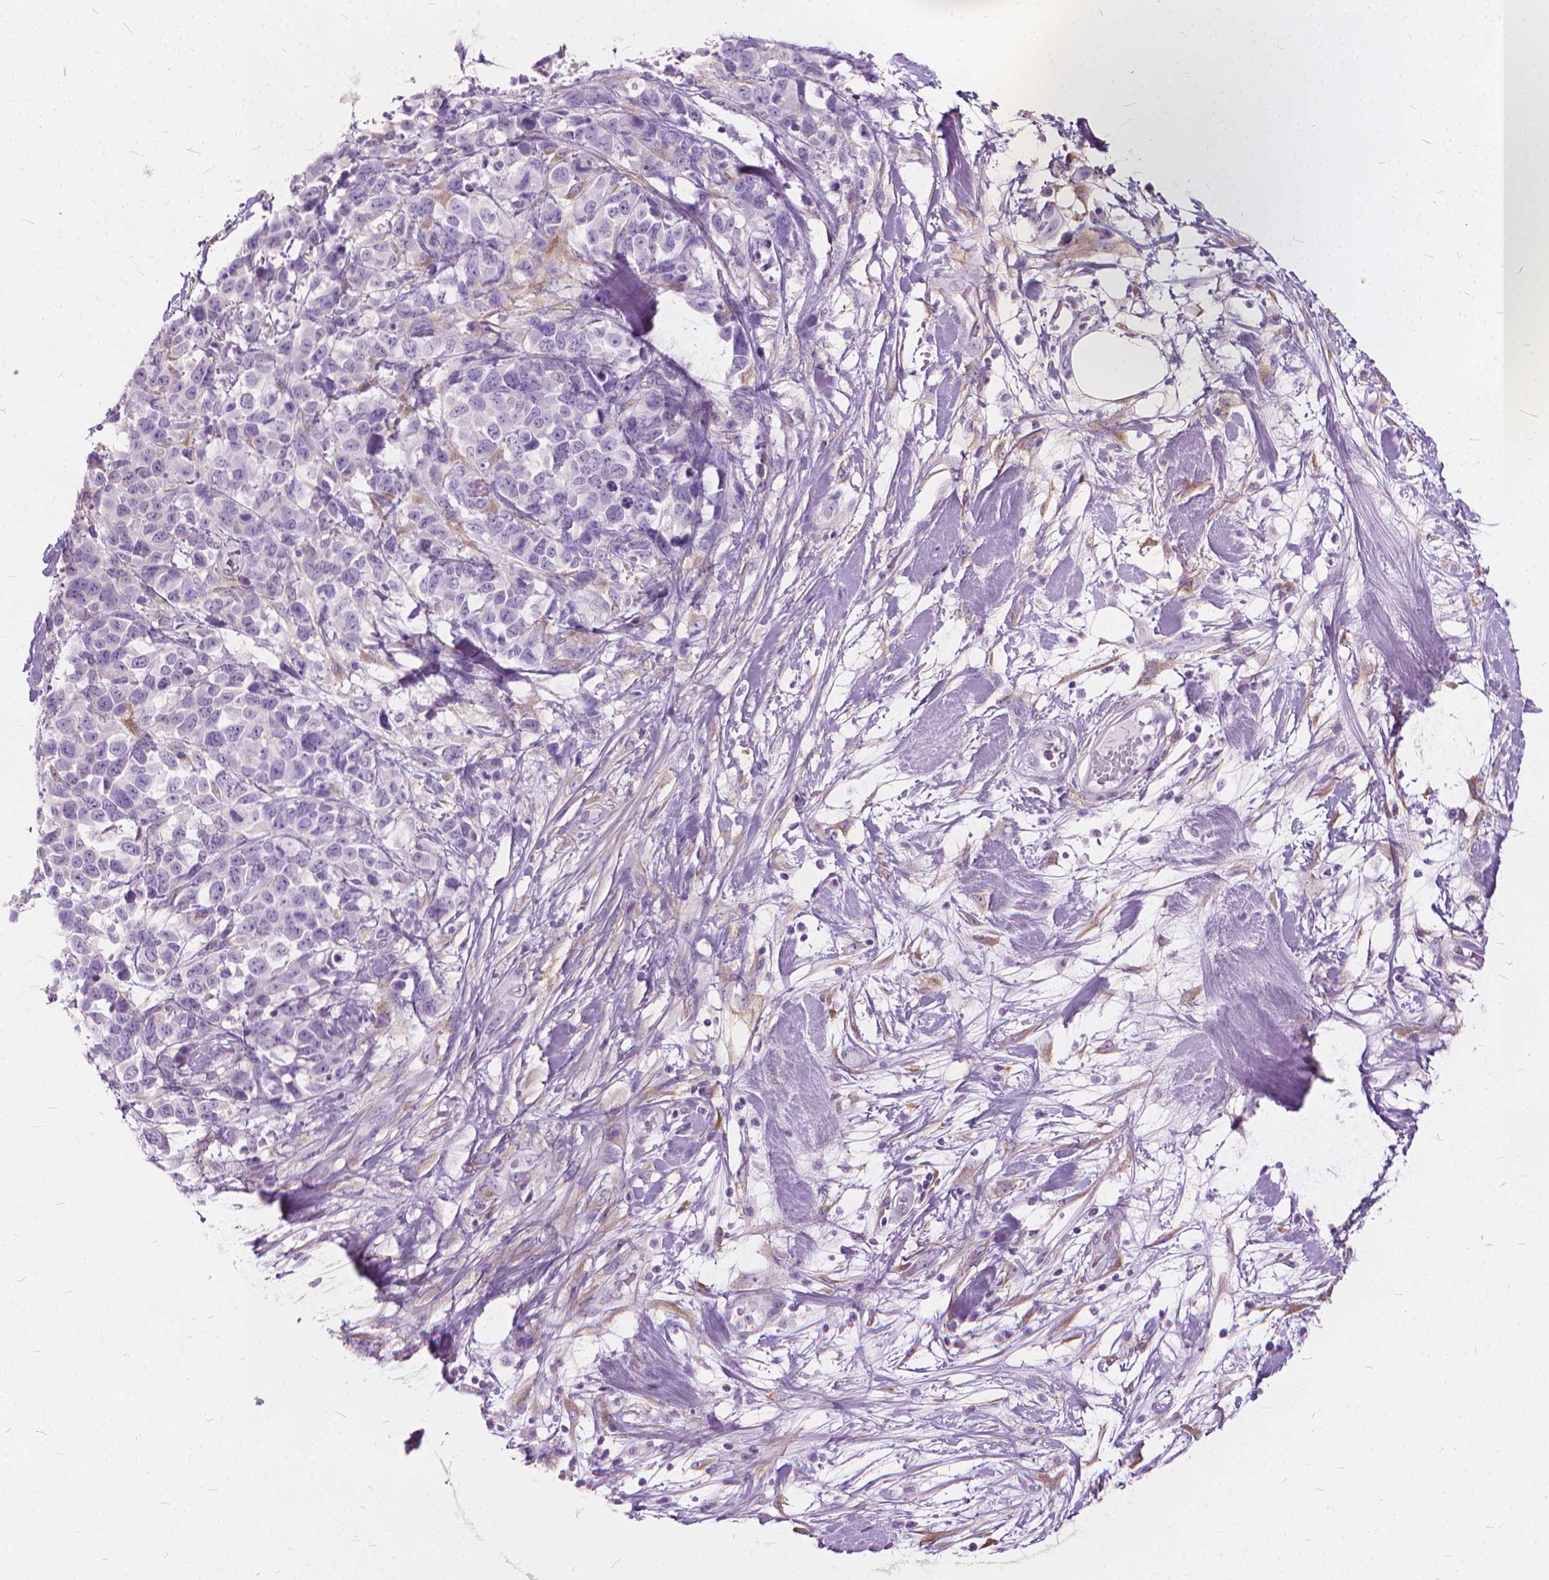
{"staining": {"intensity": "negative", "quantity": "none", "location": "none"}, "tissue": "melanoma", "cell_type": "Tumor cells", "image_type": "cancer", "snomed": [{"axis": "morphology", "description": "Malignant melanoma, Metastatic site"}, {"axis": "topography", "description": "Skin"}], "caption": "Immunohistochemical staining of human malignant melanoma (metastatic site) shows no significant positivity in tumor cells.", "gene": "DNM1", "patient": {"sex": "male", "age": 84}}